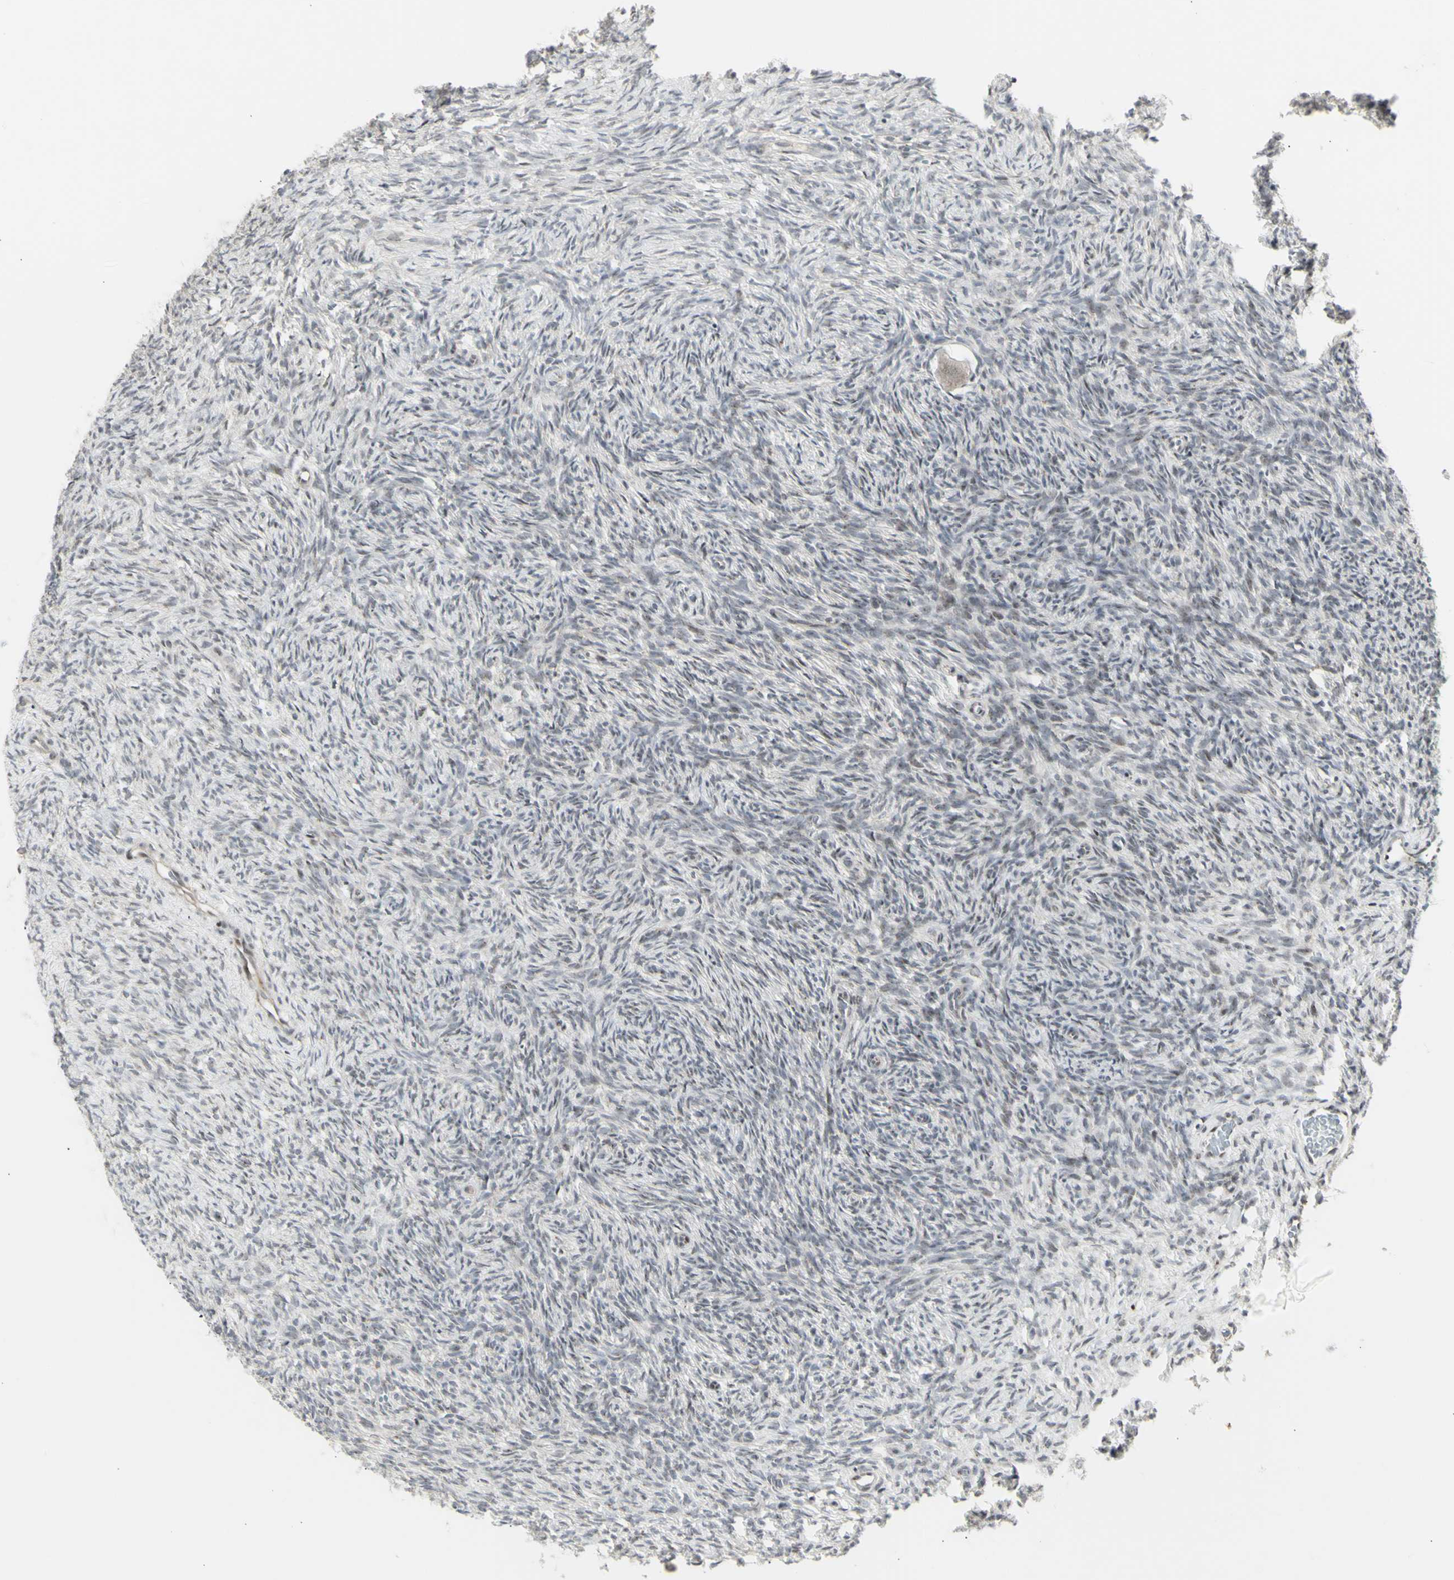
{"staining": {"intensity": "weak", "quantity": ">75%", "location": "cytoplasmic/membranous"}, "tissue": "ovary", "cell_type": "Follicle cells", "image_type": "normal", "snomed": [{"axis": "morphology", "description": "Normal tissue, NOS"}, {"axis": "topography", "description": "Ovary"}], "caption": "Immunohistochemistry of normal human ovary displays low levels of weak cytoplasmic/membranous expression in approximately >75% of follicle cells.", "gene": "DHRS7B", "patient": {"sex": "female", "age": 35}}